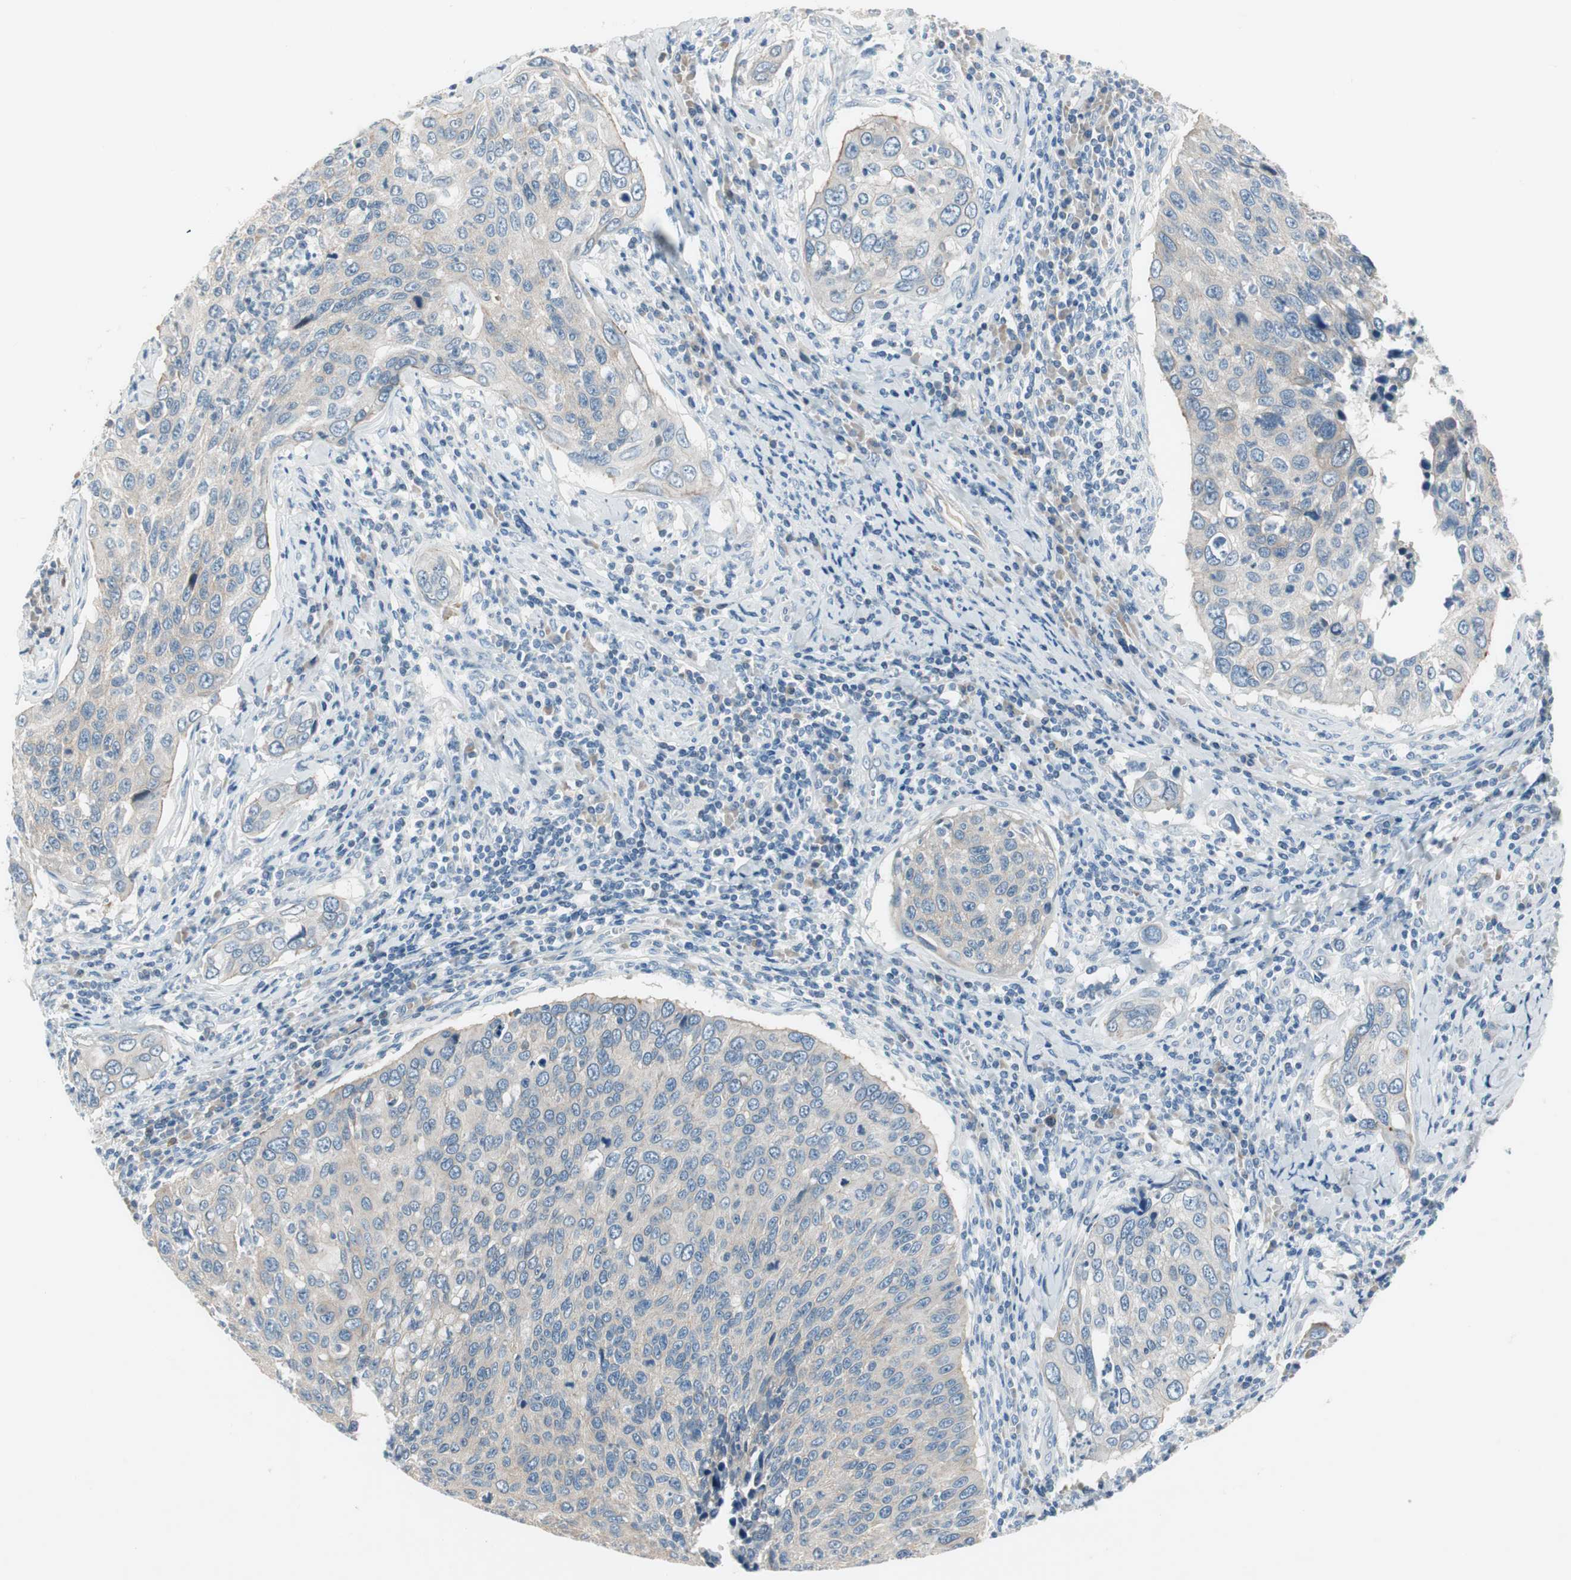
{"staining": {"intensity": "negative", "quantity": "none", "location": "none"}, "tissue": "cervical cancer", "cell_type": "Tumor cells", "image_type": "cancer", "snomed": [{"axis": "morphology", "description": "Squamous cell carcinoma, NOS"}, {"axis": "topography", "description": "Cervix"}], "caption": "Protein analysis of squamous cell carcinoma (cervical) shows no significant staining in tumor cells.", "gene": "PRRG4", "patient": {"sex": "female", "age": 53}}